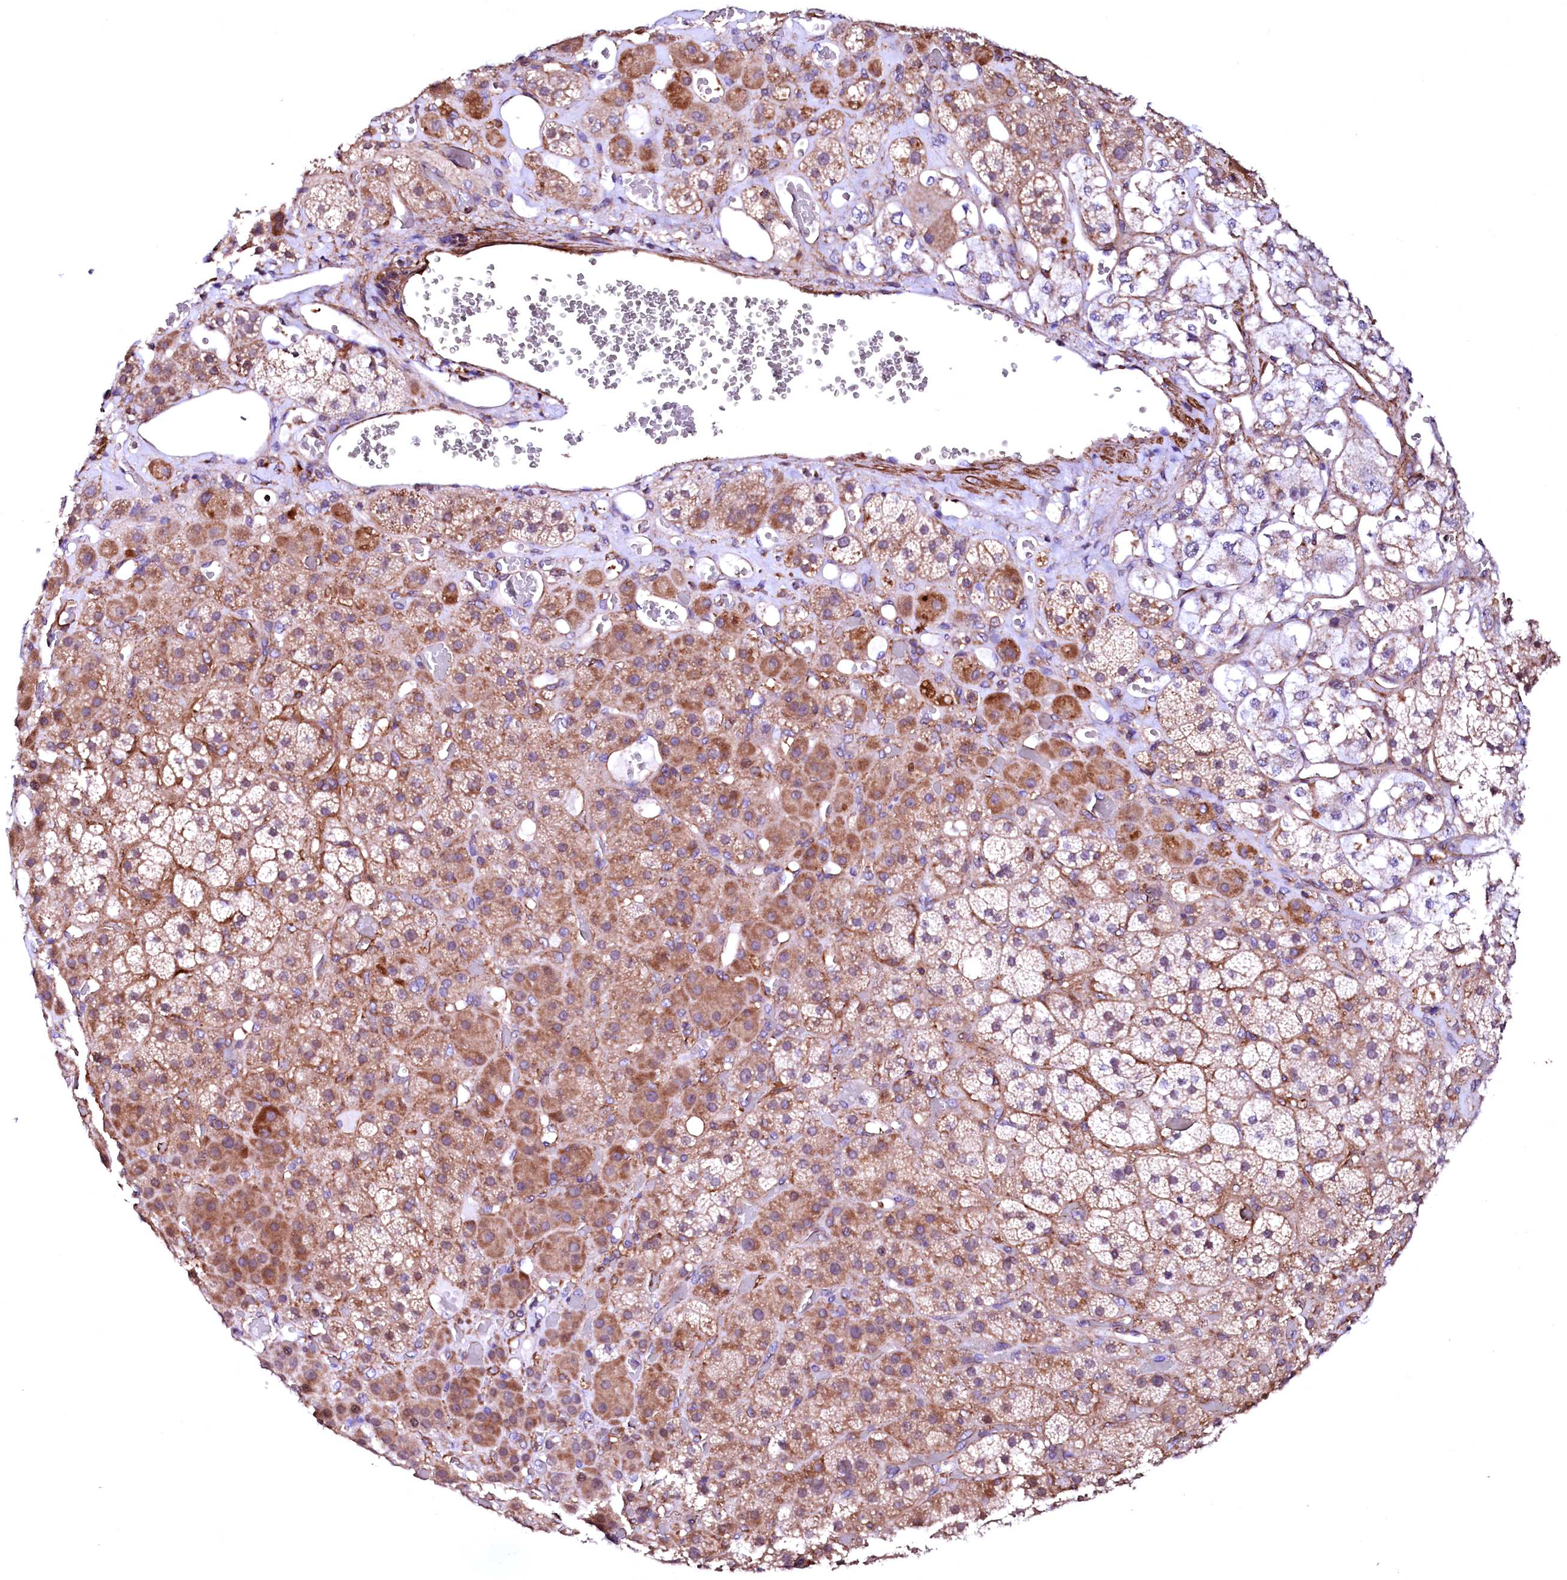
{"staining": {"intensity": "moderate", "quantity": ">75%", "location": "cytoplasmic/membranous"}, "tissue": "adrenal gland", "cell_type": "Glandular cells", "image_type": "normal", "snomed": [{"axis": "morphology", "description": "Normal tissue, NOS"}, {"axis": "topography", "description": "Adrenal gland"}], "caption": "Adrenal gland stained for a protein shows moderate cytoplasmic/membranous positivity in glandular cells. The staining was performed using DAB (3,3'-diaminobenzidine), with brown indicating positive protein expression. Nuclei are stained blue with hematoxylin.", "gene": "GPR176", "patient": {"sex": "male", "age": 57}}